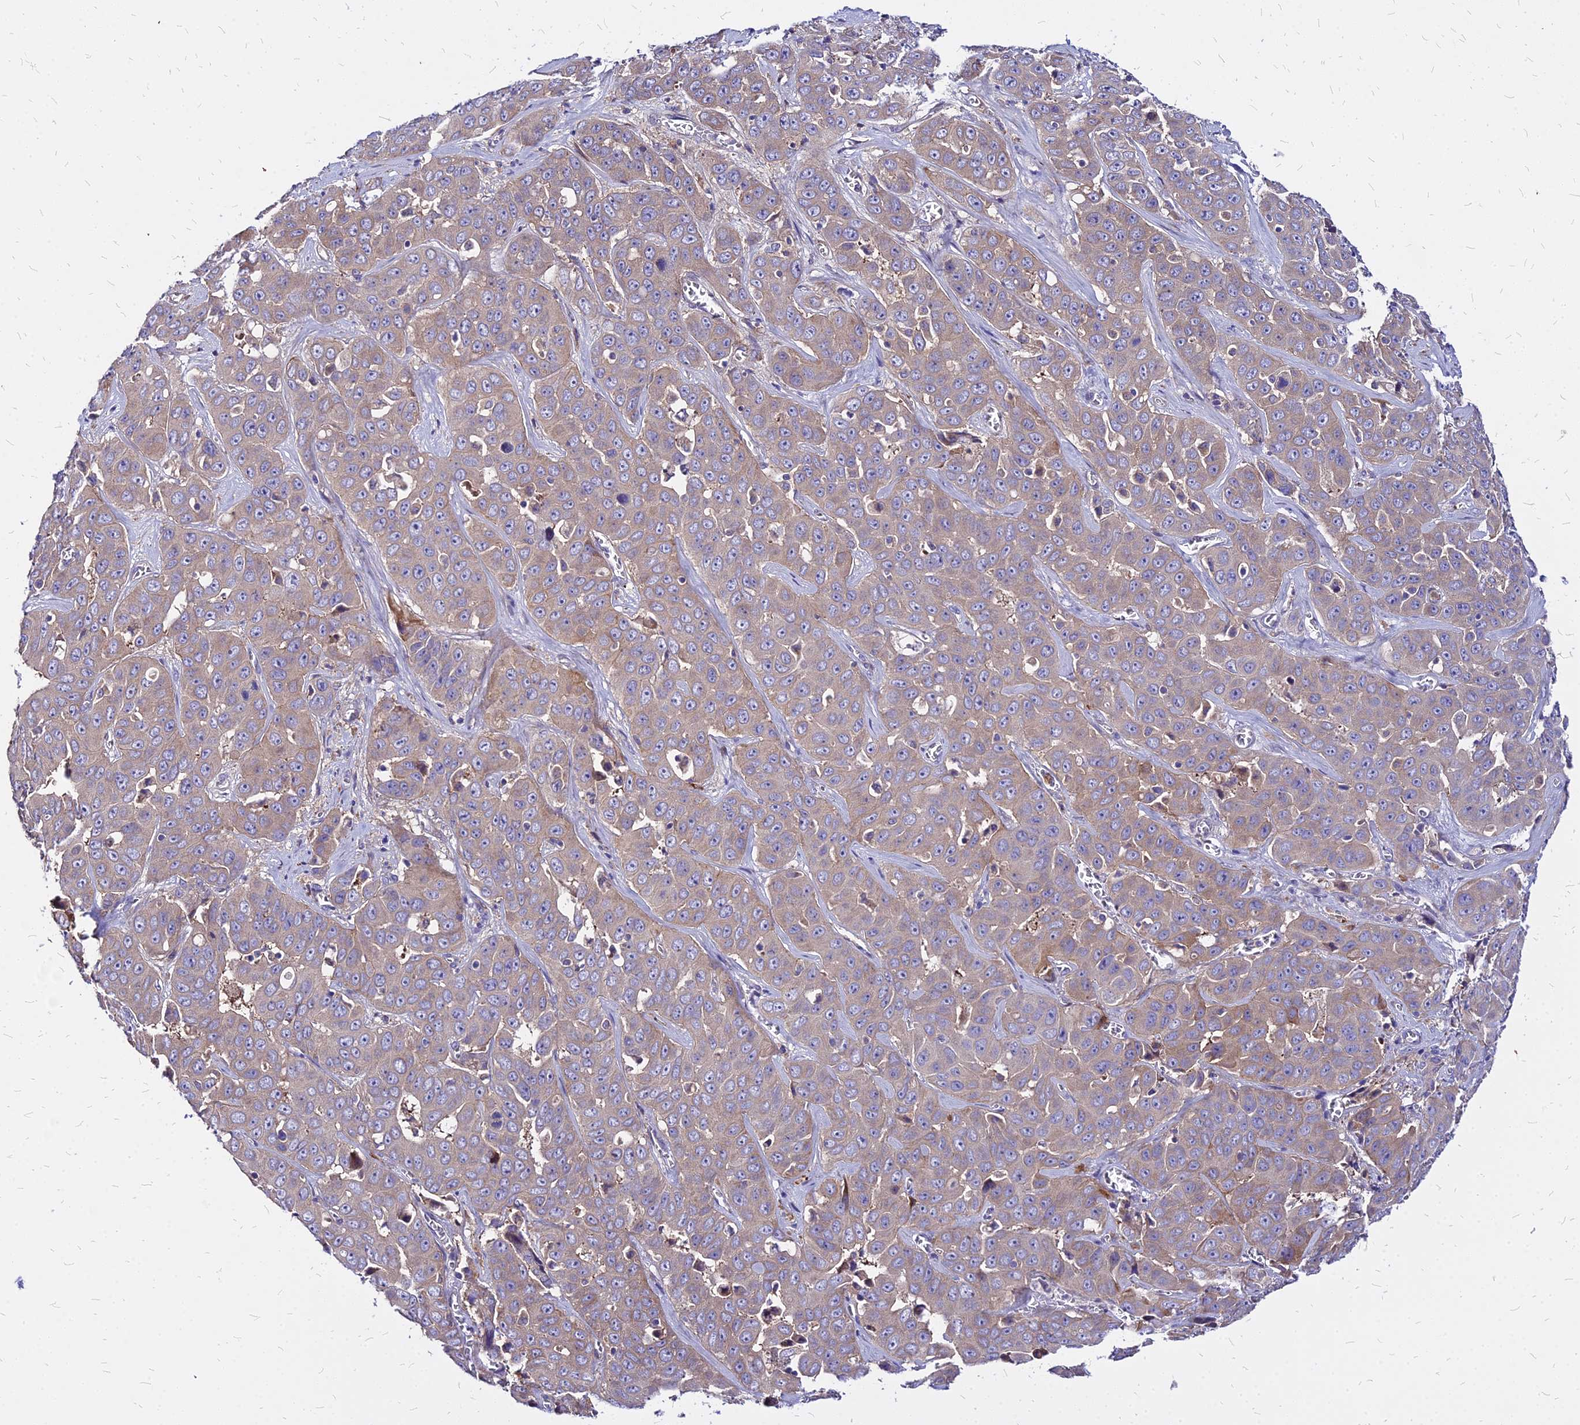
{"staining": {"intensity": "weak", "quantity": "<25%", "location": "cytoplasmic/membranous"}, "tissue": "liver cancer", "cell_type": "Tumor cells", "image_type": "cancer", "snomed": [{"axis": "morphology", "description": "Cholangiocarcinoma"}, {"axis": "topography", "description": "Liver"}], "caption": "Tumor cells are negative for protein expression in human liver cancer (cholangiocarcinoma). (DAB immunohistochemistry (IHC) visualized using brightfield microscopy, high magnification).", "gene": "COMMD10", "patient": {"sex": "female", "age": 52}}